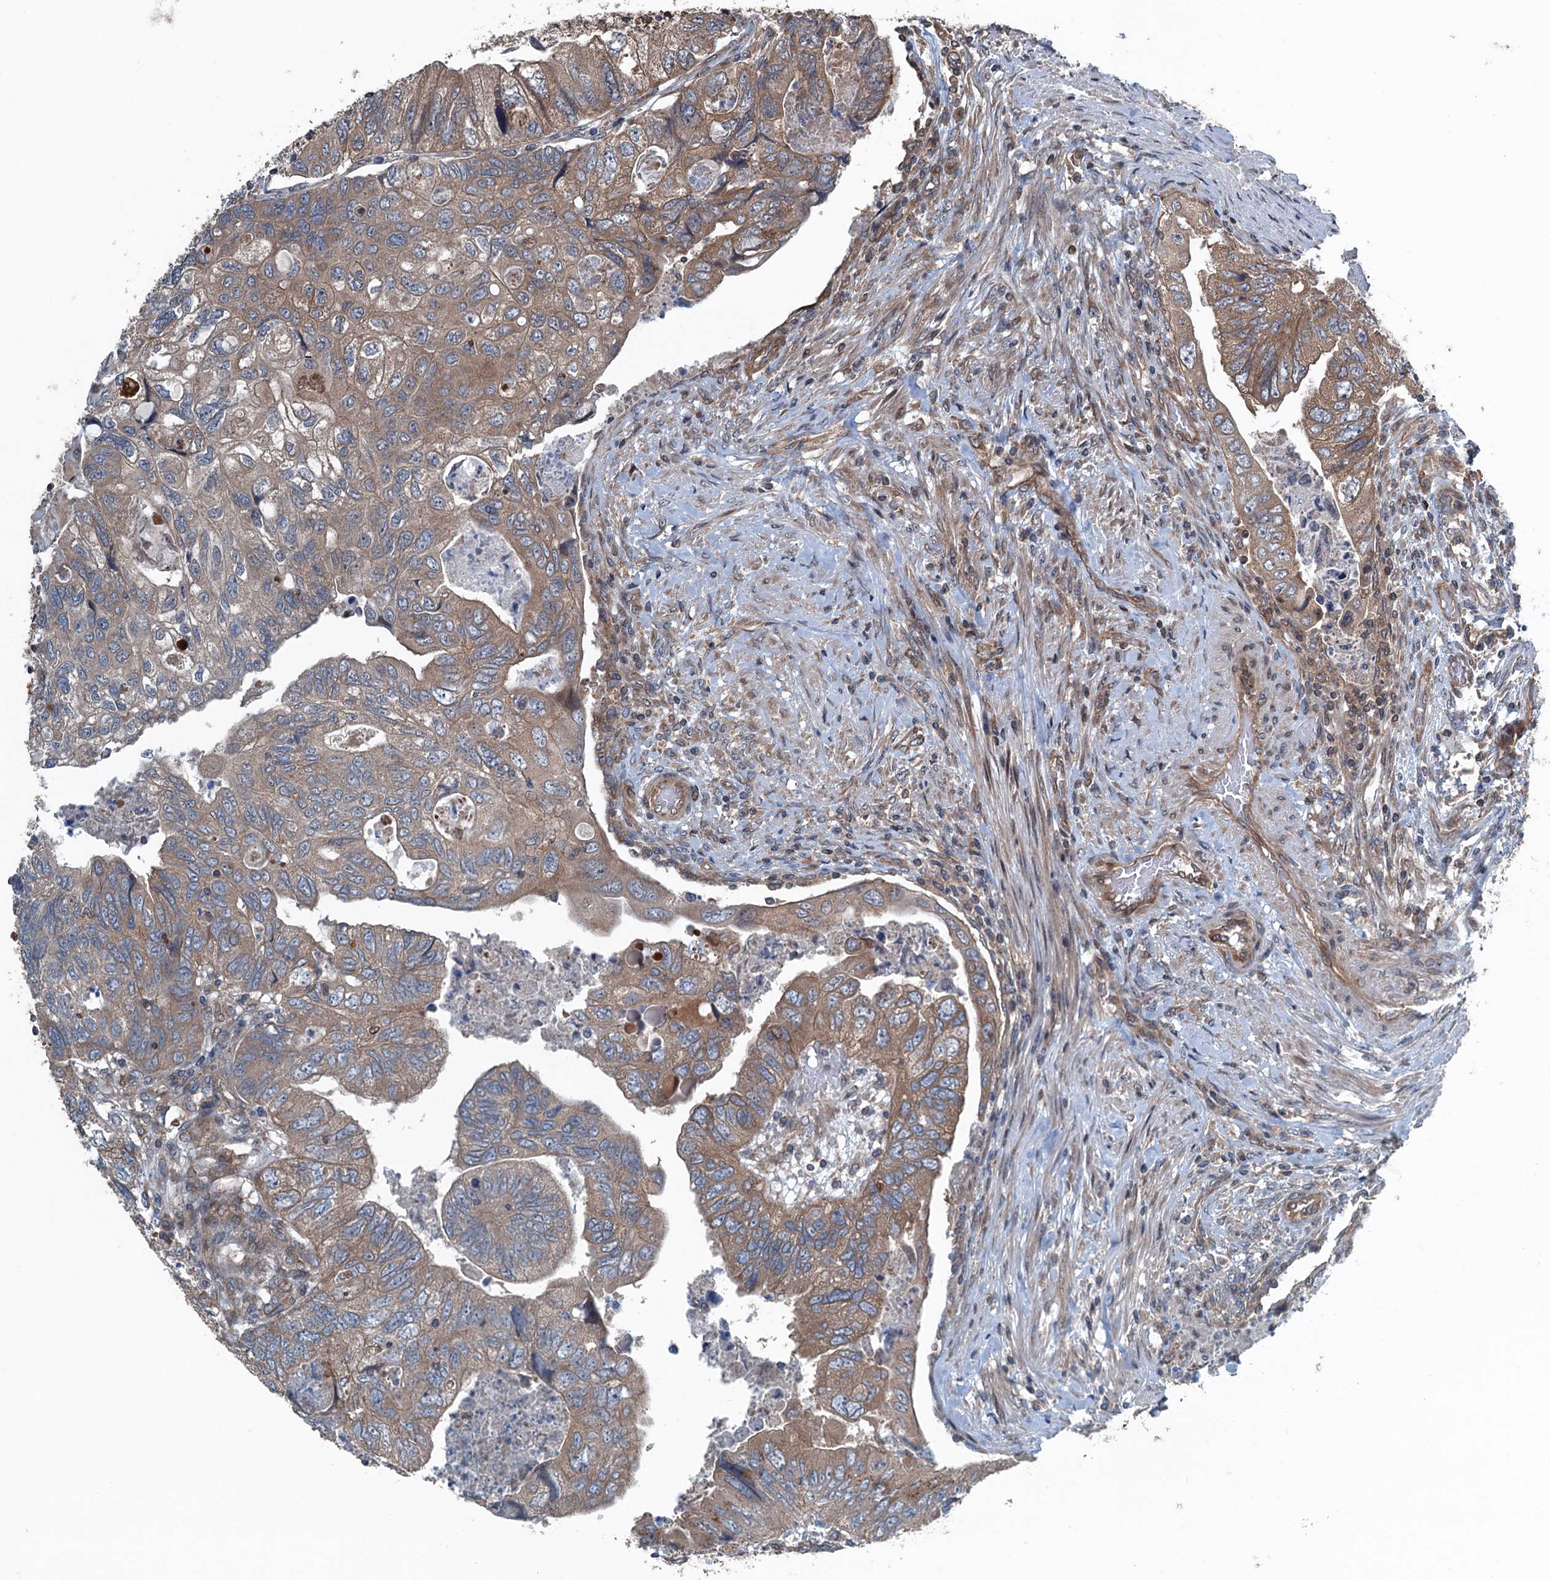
{"staining": {"intensity": "moderate", "quantity": ">75%", "location": "cytoplasmic/membranous"}, "tissue": "colorectal cancer", "cell_type": "Tumor cells", "image_type": "cancer", "snomed": [{"axis": "morphology", "description": "Adenocarcinoma, NOS"}, {"axis": "topography", "description": "Rectum"}], "caption": "Tumor cells display moderate cytoplasmic/membranous expression in approximately >75% of cells in colorectal adenocarcinoma.", "gene": "TRAPPC8", "patient": {"sex": "male", "age": 63}}